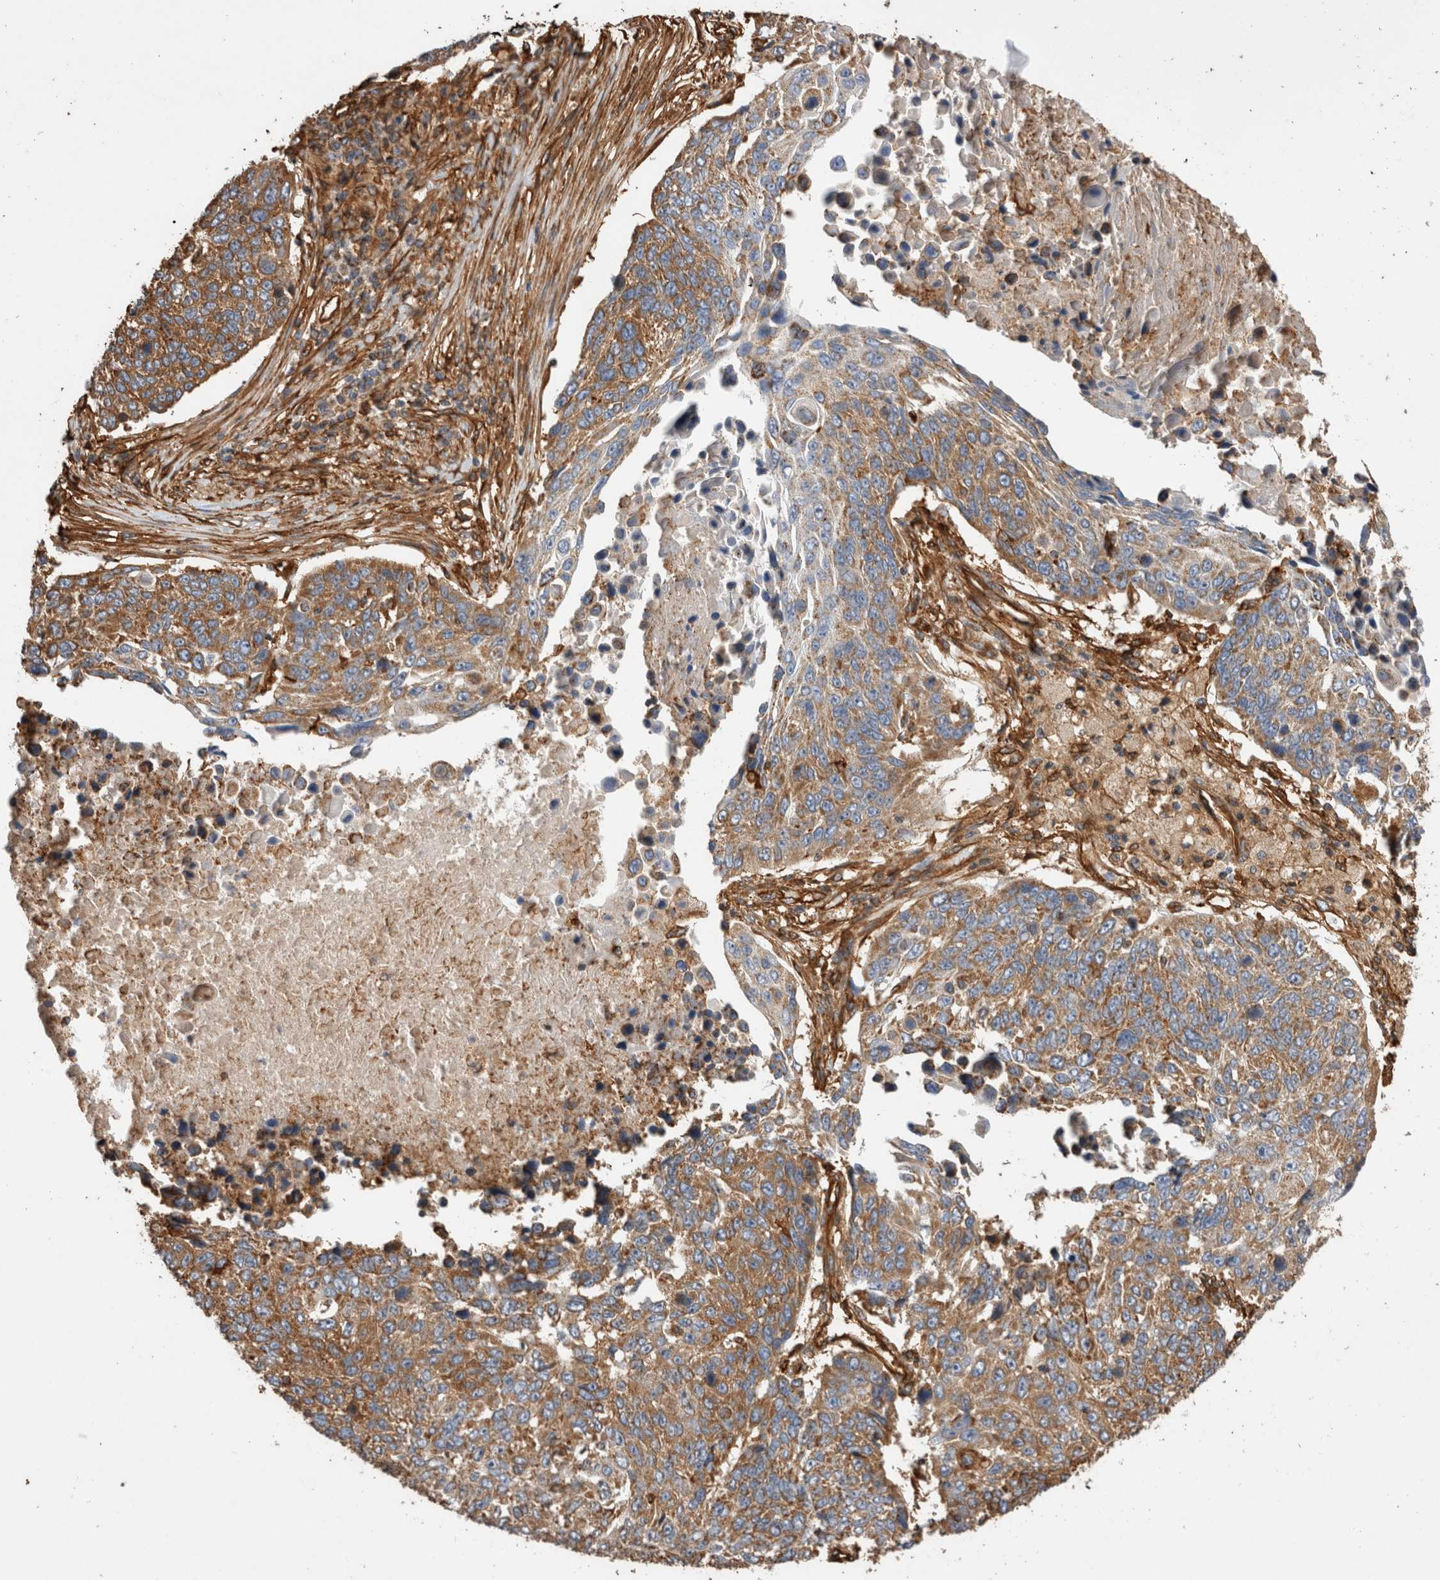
{"staining": {"intensity": "moderate", "quantity": ">75%", "location": "cytoplasmic/membranous"}, "tissue": "lung cancer", "cell_type": "Tumor cells", "image_type": "cancer", "snomed": [{"axis": "morphology", "description": "Squamous cell carcinoma, NOS"}, {"axis": "topography", "description": "Lung"}], "caption": "Lung cancer stained with immunohistochemistry displays moderate cytoplasmic/membranous expression in approximately >75% of tumor cells.", "gene": "ZNF397", "patient": {"sex": "male", "age": 66}}